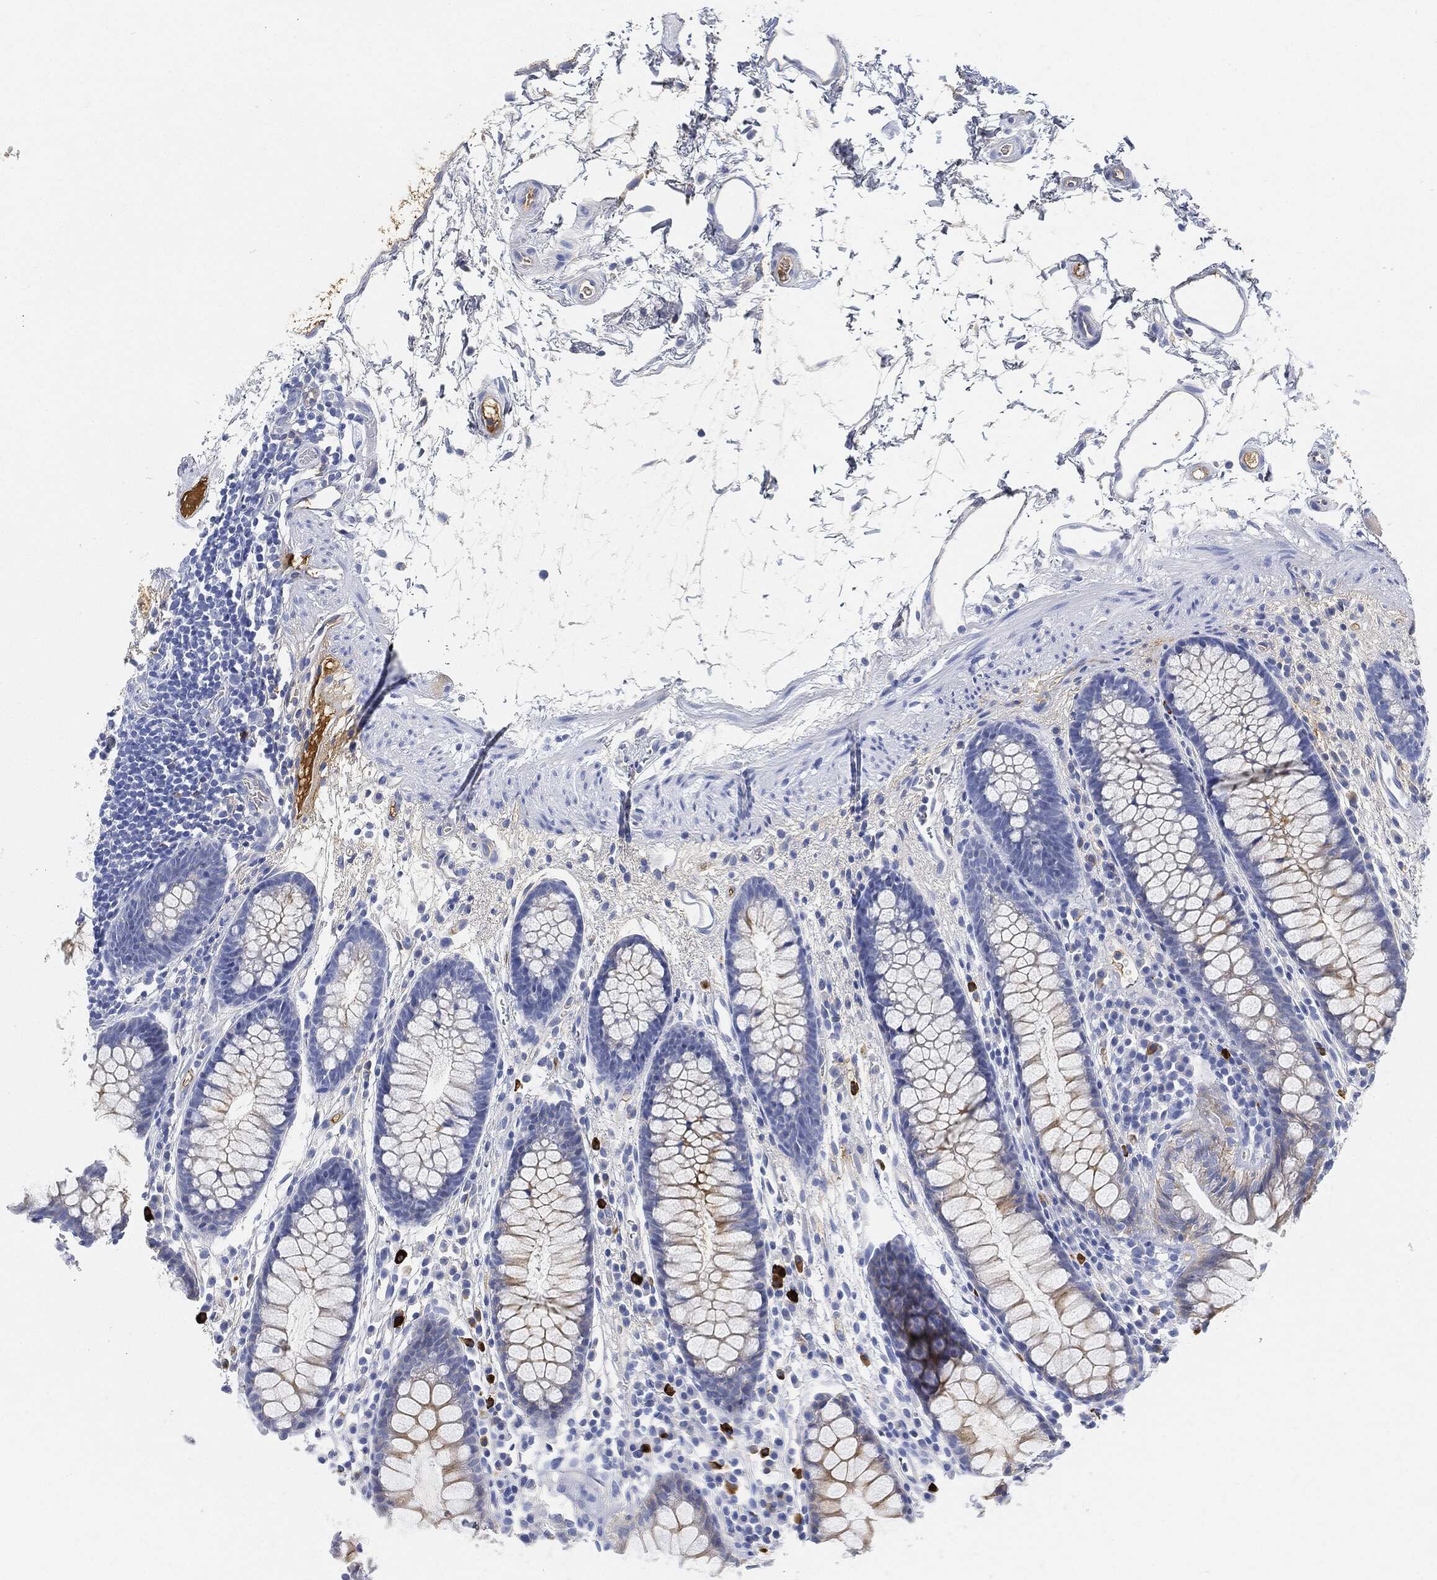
{"staining": {"intensity": "negative", "quantity": "none", "location": "none"}, "tissue": "colon", "cell_type": "Endothelial cells", "image_type": "normal", "snomed": [{"axis": "morphology", "description": "Normal tissue, NOS"}, {"axis": "topography", "description": "Colon"}], "caption": "The IHC image has no significant expression in endothelial cells of colon.", "gene": "IGLV6", "patient": {"sex": "male", "age": 76}}